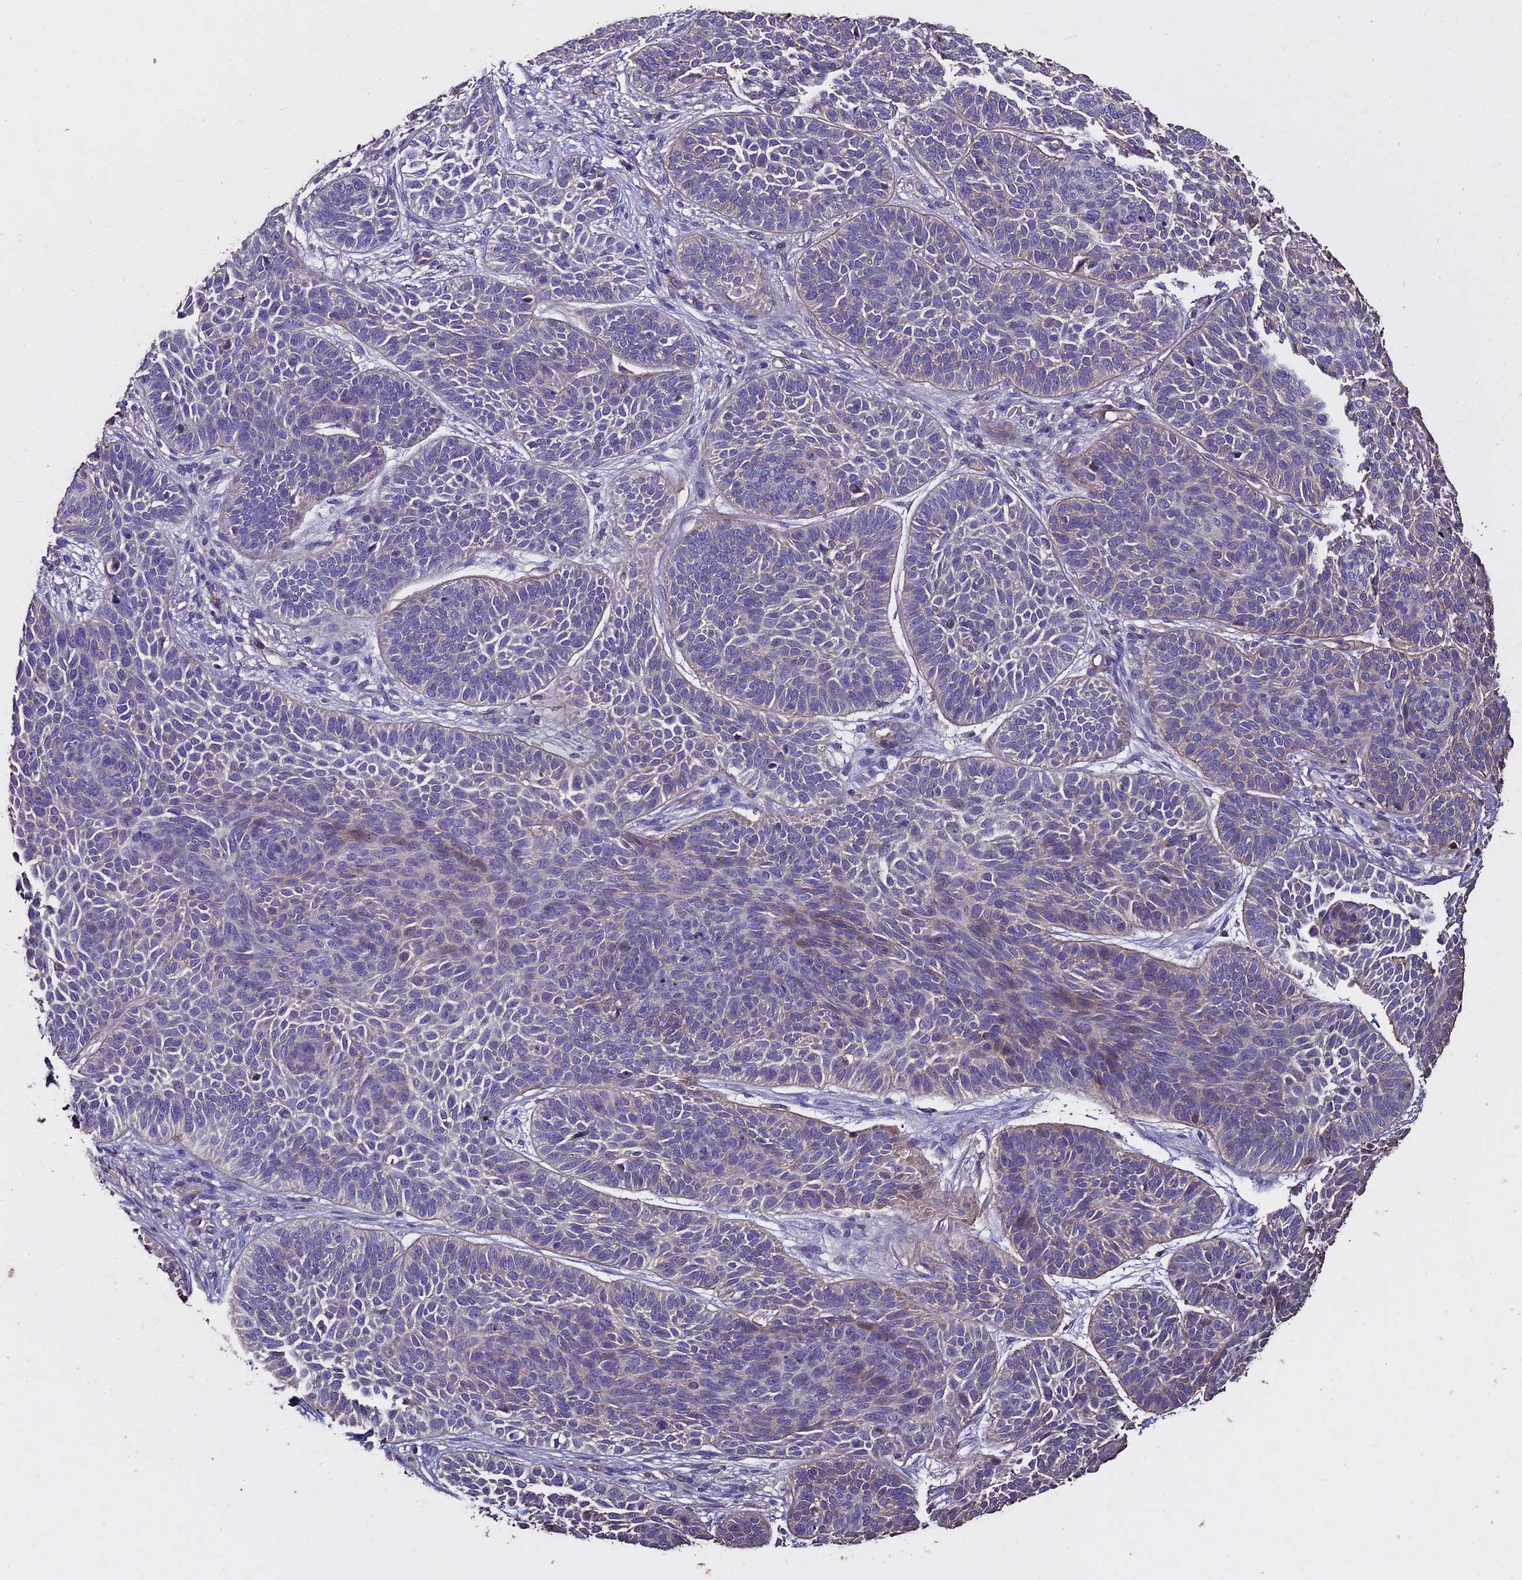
{"staining": {"intensity": "negative", "quantity": "none", "location": "none"}, "tissue": "skin cancer", "cell_type": "Tumor cells", "image_type": "cancer", "snomed": [{"axis": "morphology", "description": "Basal cell carcinoma"}, {"axis": "topography", "description": "Skin"}], "caption": "Basal cell carcinoma (skin) was stained to show a protein in brown. There is no significant staining in tumor cells. (Stains: DAB (3,3'-diaminobenzidine) IHC with hematoxylin counter stain, Microscopy: brightfield microscopy at high magnification).", "gene": "USB1", "patient": {"sex": "male", "age": 85}}